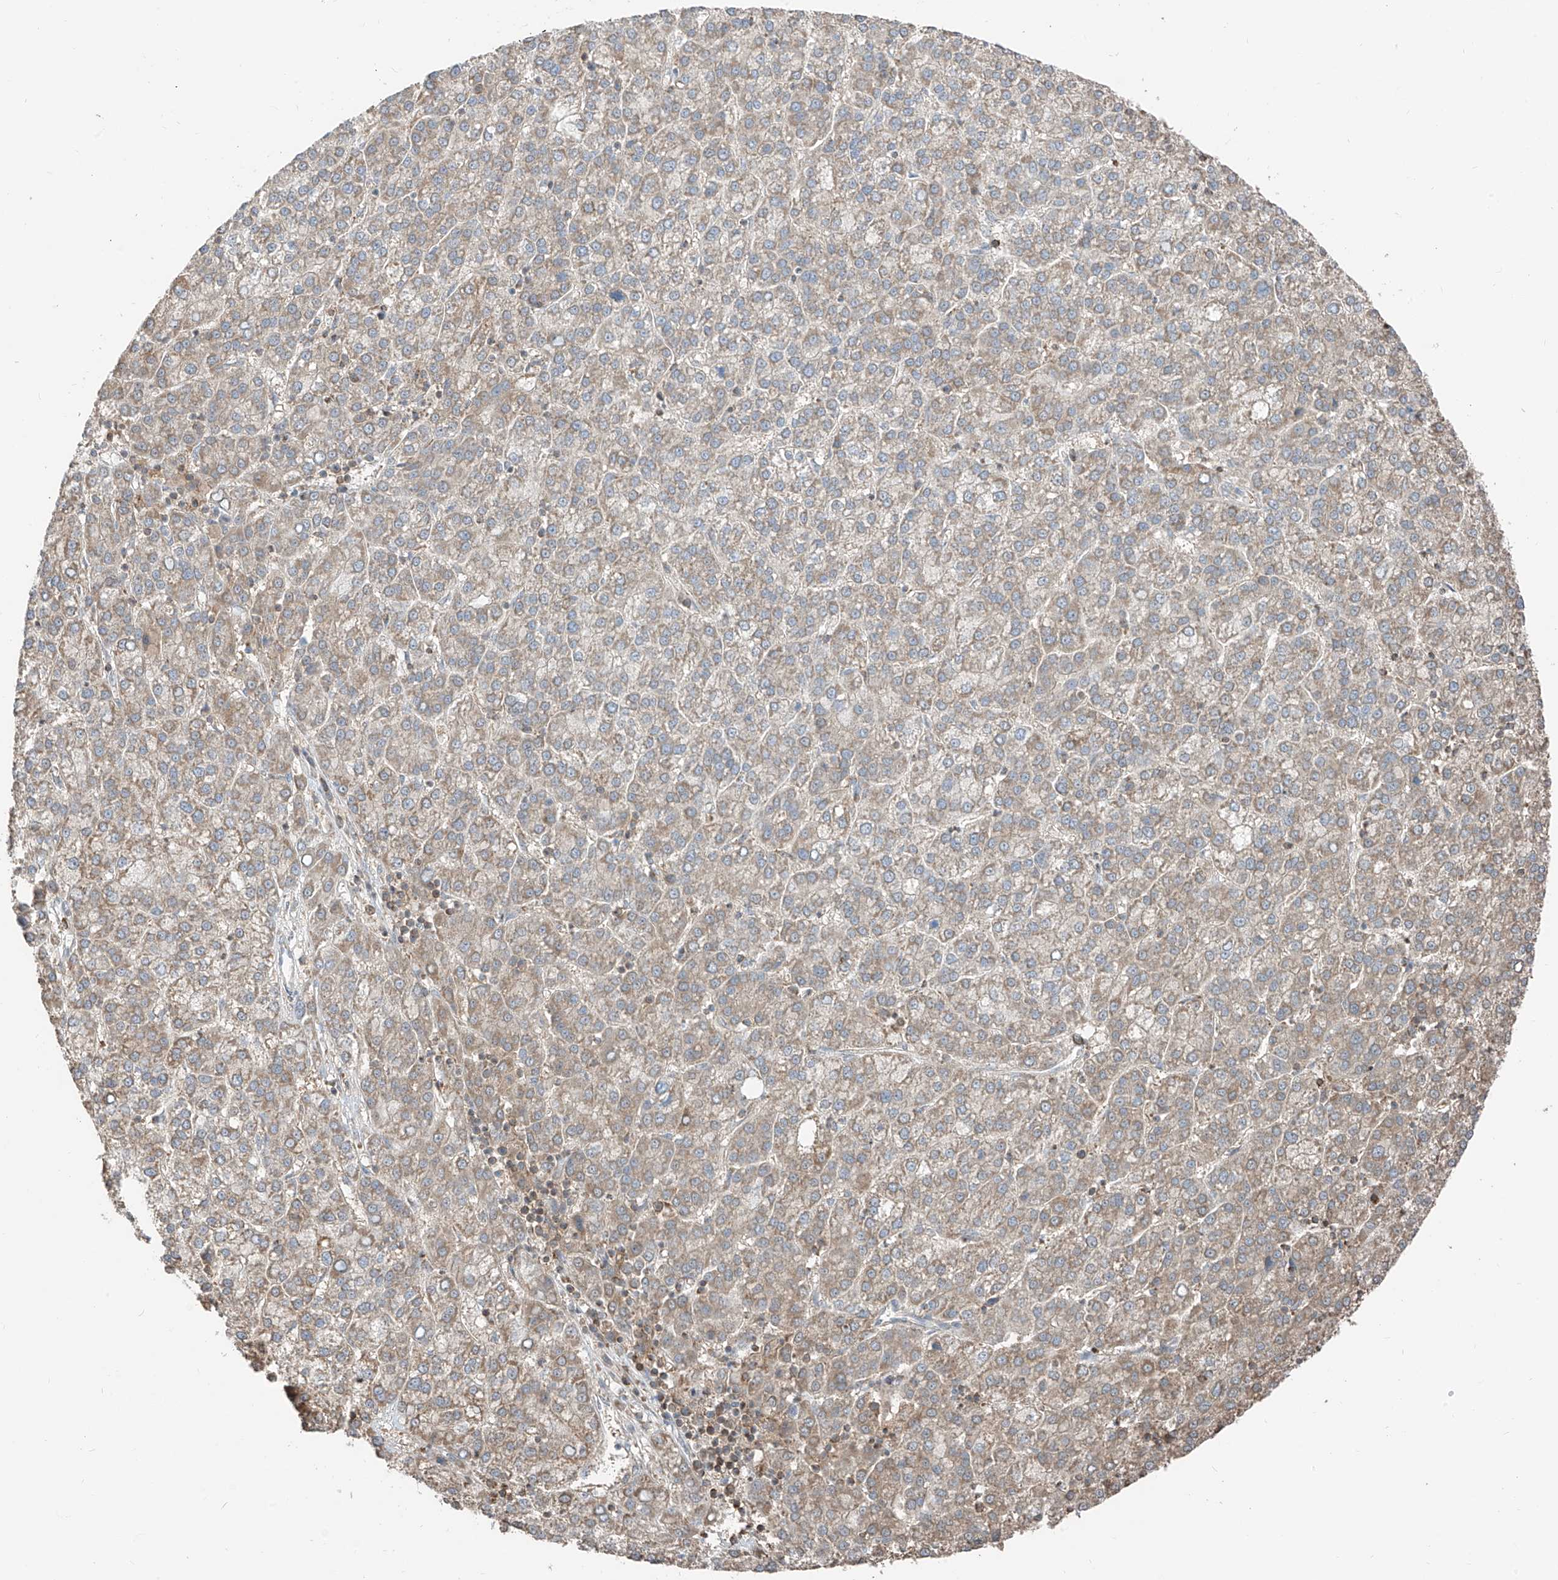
{"staining": {"intensity": "weak", "quantity": ">75%", "location": "cytoplasmic/membranous"}, "tissue": "liver cancer", "cell_type": "Tumor cells", "image_type": "cancer", "snomed": [{"axis": "morphology", "description": "Carcinoma, Hepatocellular, NOS"}, {"axis": "topography", "description": "Liver"}], "caption": "This histopathology image displays IHC staining of liver cancer (hepatocellular carcinoma), with low weak cytoplasmic/membranous staining in approximately >75% of tumor cells.", "gene": "ETHE1", "patient": {"sex": "female", "age": 58}}